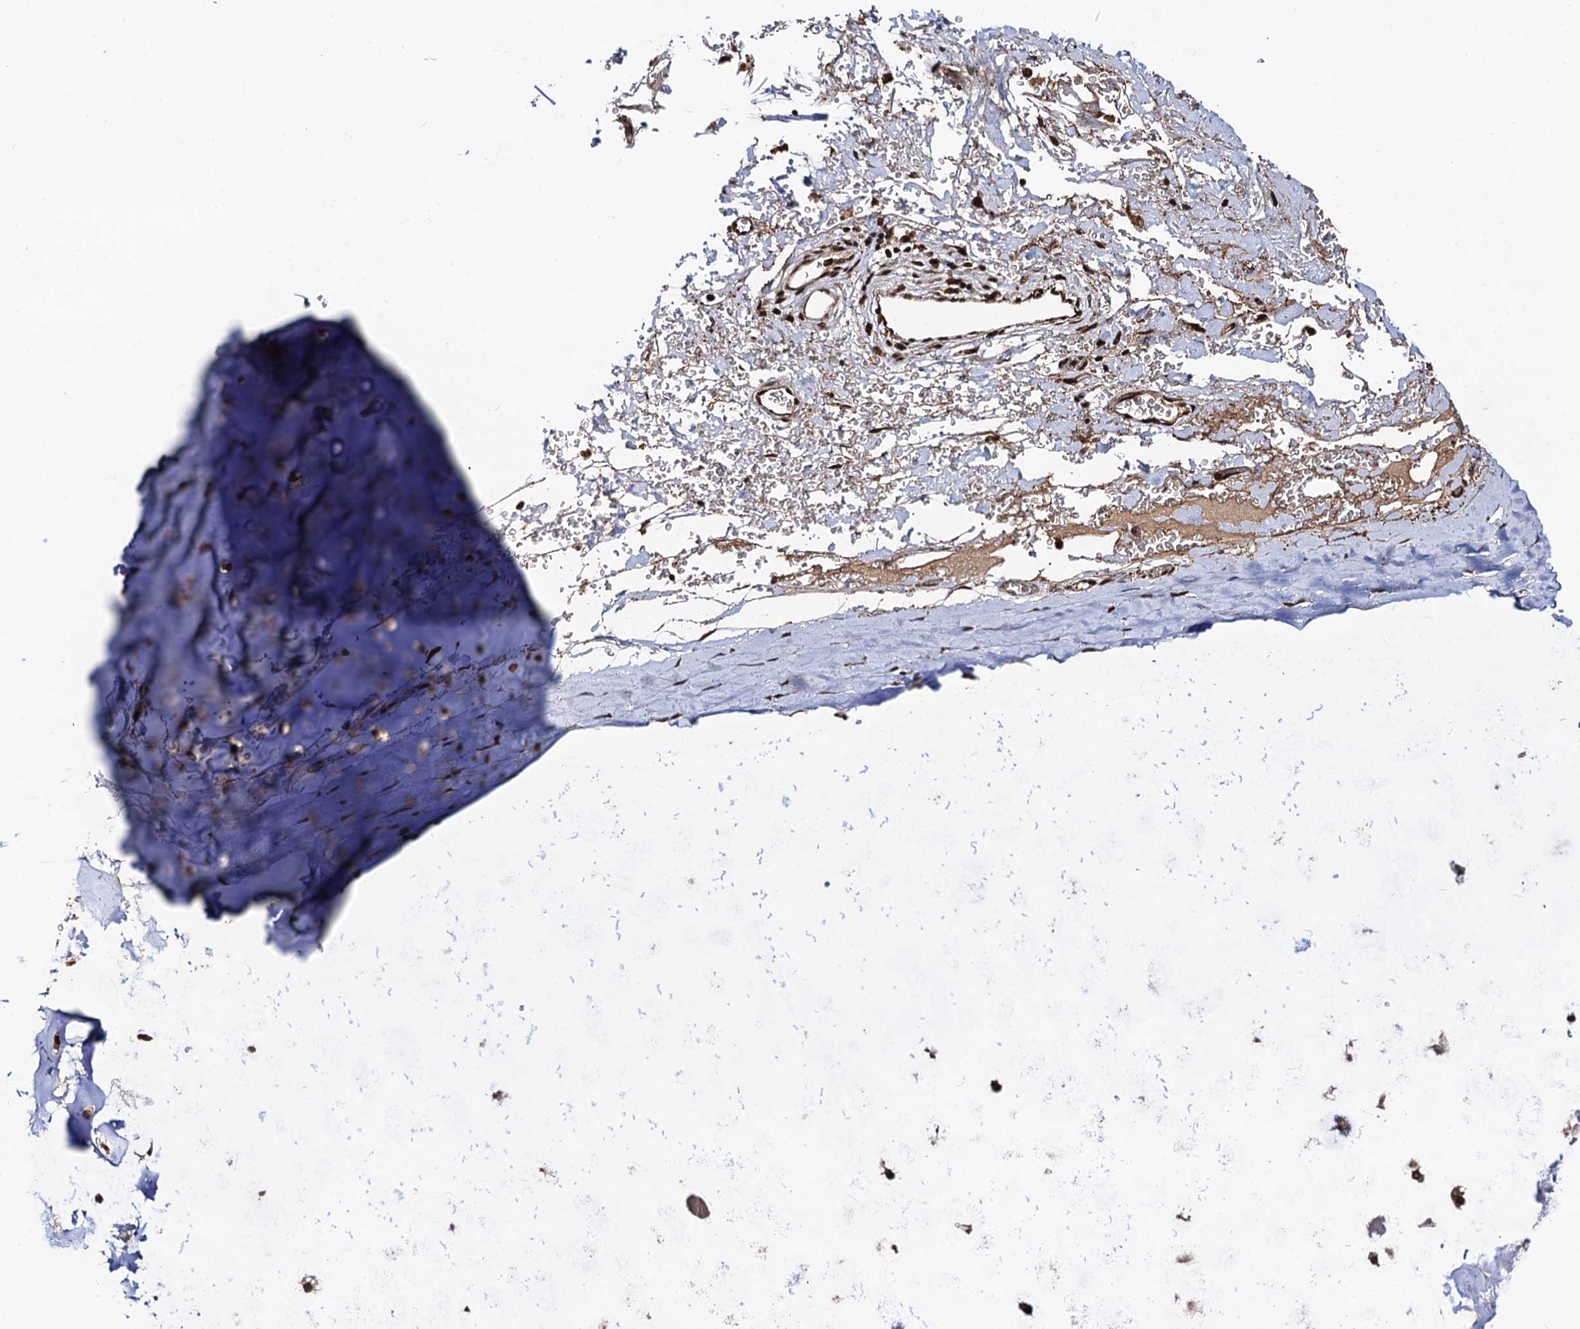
{"staining": {"intensity": "strong", "quantity": ">75%", "location": "nuclear"}, "tissue": "adipose tissue", "cell_type": "Adipocytes", "image_type": "normal", "snomed": [{"axis": "morphology", "description": "Normal tissue, NOS"}, {"axis": "topography", "description": "Cartilage tissue"}], "caption": "Immunohistochemical staining of normal adipose tissue reveals strong nuclear protein staining in about >75% of adipocytes.", "gene": "SFSWAP", "patient": {"sex": "female", "age": 63}}